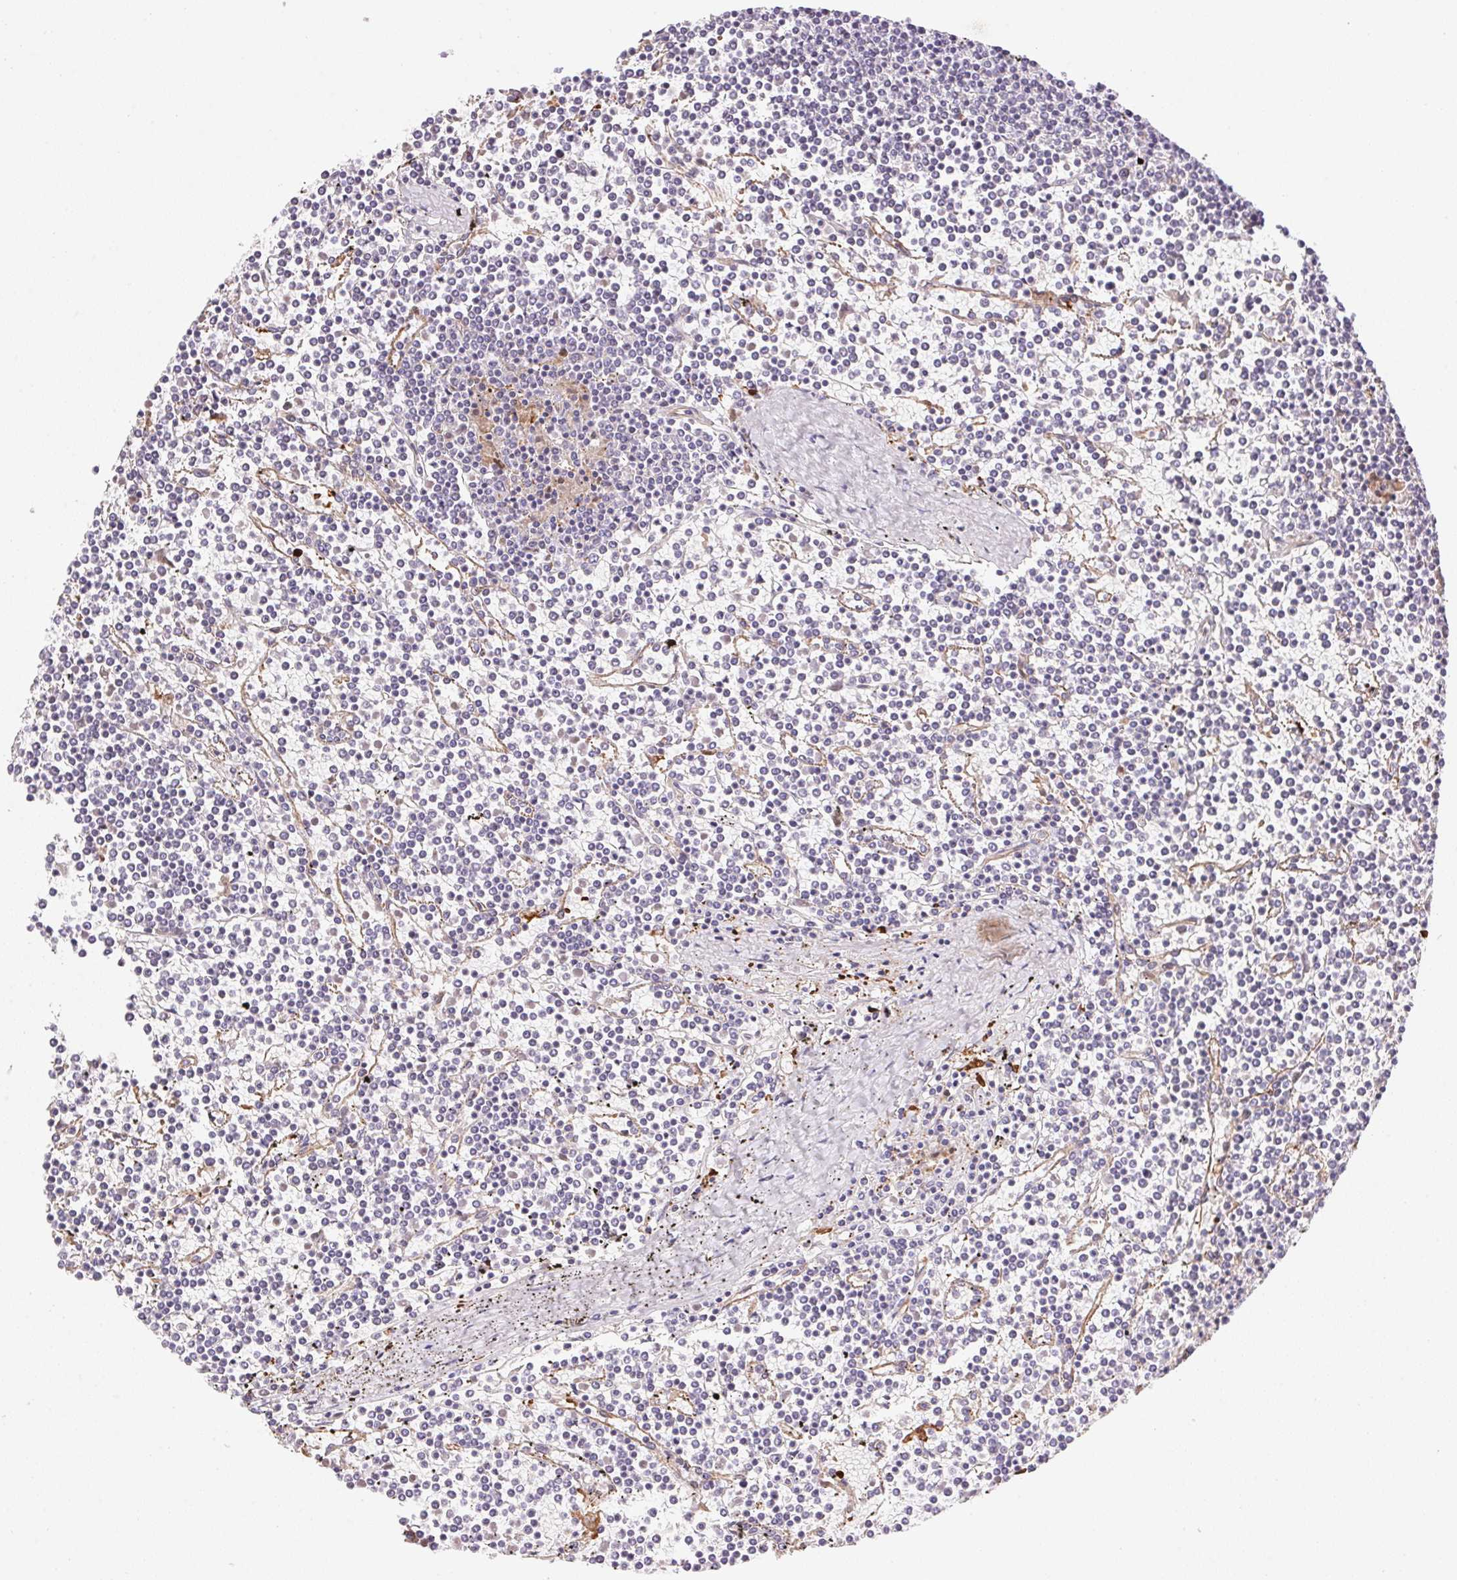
{"staining": {"intensity": "negative", "quantity": "none", "location": "none"}, "tissue": "lymphoma", "cell_type": "Tumor cells", "image_type": "cancer", "snomed": [{"axis": "morphology", "description": "Malignant lymphoma, non-Hodgkin's type, Low grade"}, {"axis": "topography", "description": "Spleen"}], "caption": "Protein analysis of lymphoma reveals no significant staining in tumor cells. Nuclei are stained in blue.", "gene": "GYG2", "patient": {"sex": "female", "age": 19}}